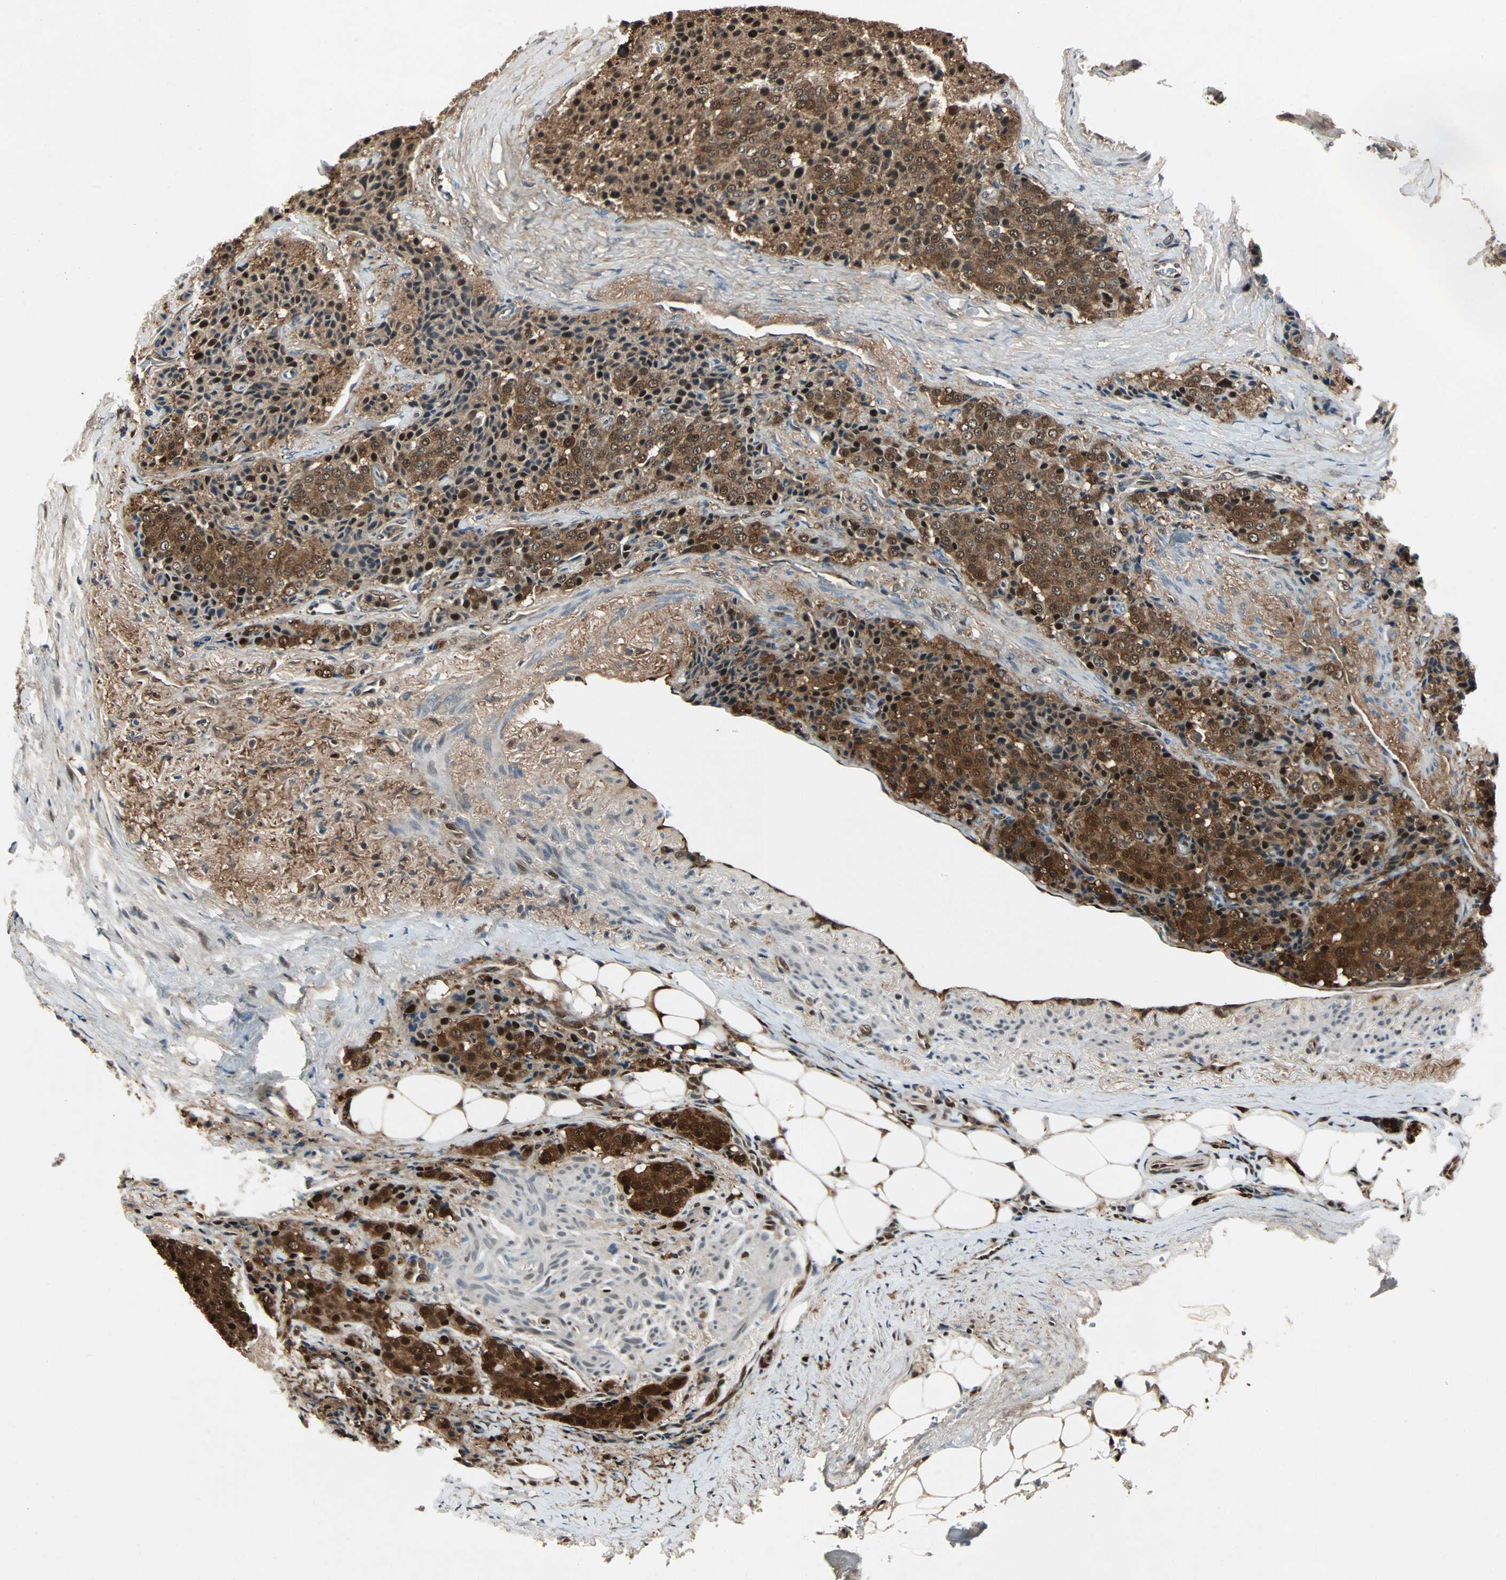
{"staining": {"intensity": "strong", "quantity": ">75%", "location": "cytoplasmic/membranous,nuclear"}, "tissue": "carcinoid", "cell_type": "Tumor cells", "image_type": "cancer", "snomed": [{"axis": "morphology", "description": "Carcinoid, malignant, NOS"}, {"axis": "topography", "description": "Colon"}], "caption": "Human carcinoid stained for a protein (brown) exhibits strong cytoplasmic/membranous and nuclear positive positivity in about >75% of tumor cells.", "gene": "ACLY", "patient": {"sex": "female", "age": 61}}